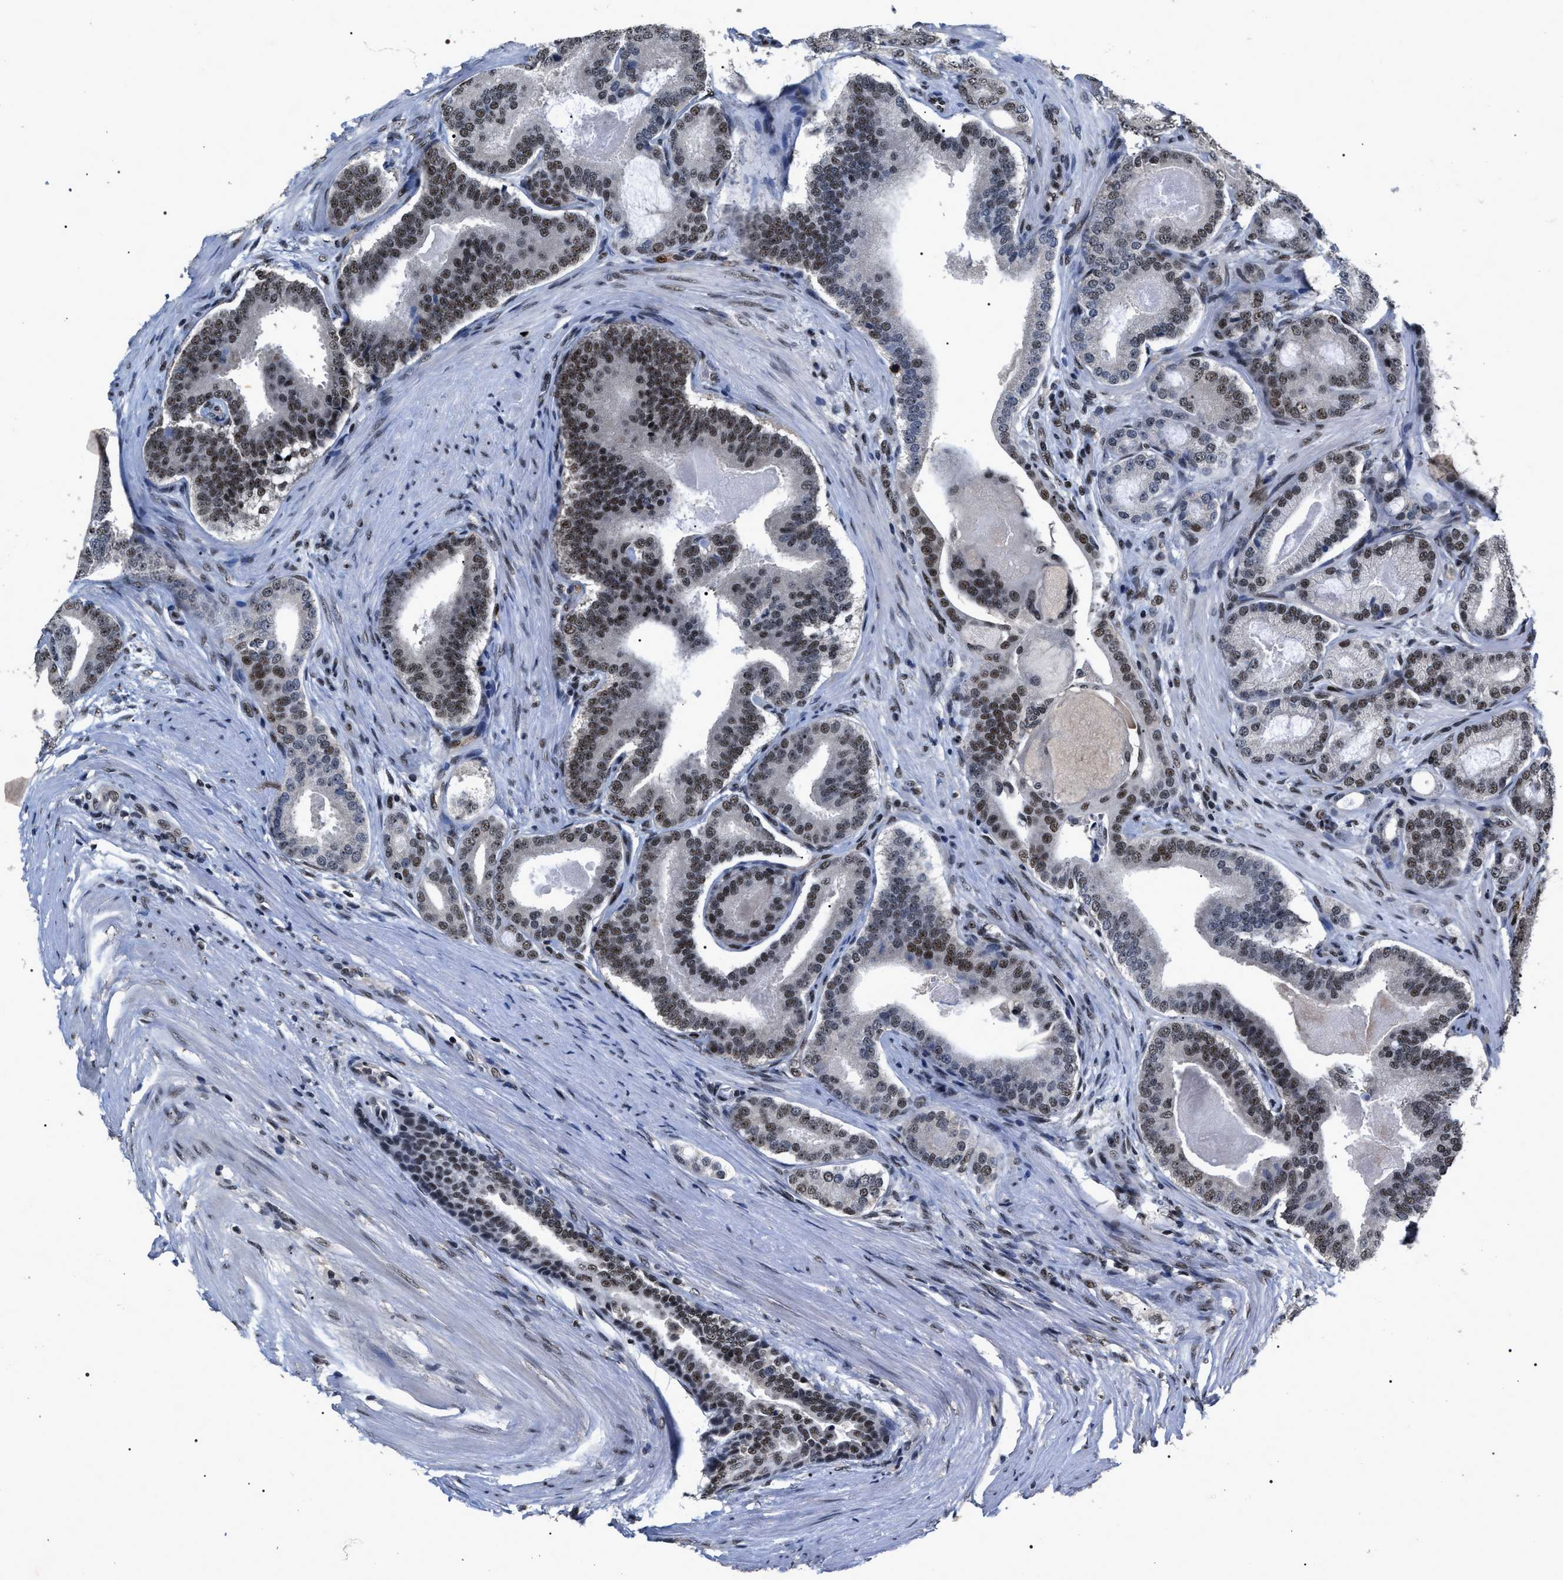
{"staining": {"intensity": "moderate", "quantity": ">75%", "location": "nuclear"}, "tissue": "prostate cancer", "cell_type": "Tumor cells", "image_type": "cancer", "snomed": [{"axis": "morphology", "description": "Adenocarcinoma, High grade"}, {"axis": "topography", "description": "Prostate"}], "caption": "The immunohistochemical stain highlights moderate nuclear staining in tumor cells of prostate cancer (adenocarcinoma (high-grade)) tissue. The staining is performed using DAB brown chromogen to label protein expression. The nuclei are counter-stained blue using hematoxylin.", "gene": "RRP1B", "patient": {"sex": "male", "age": 60}}